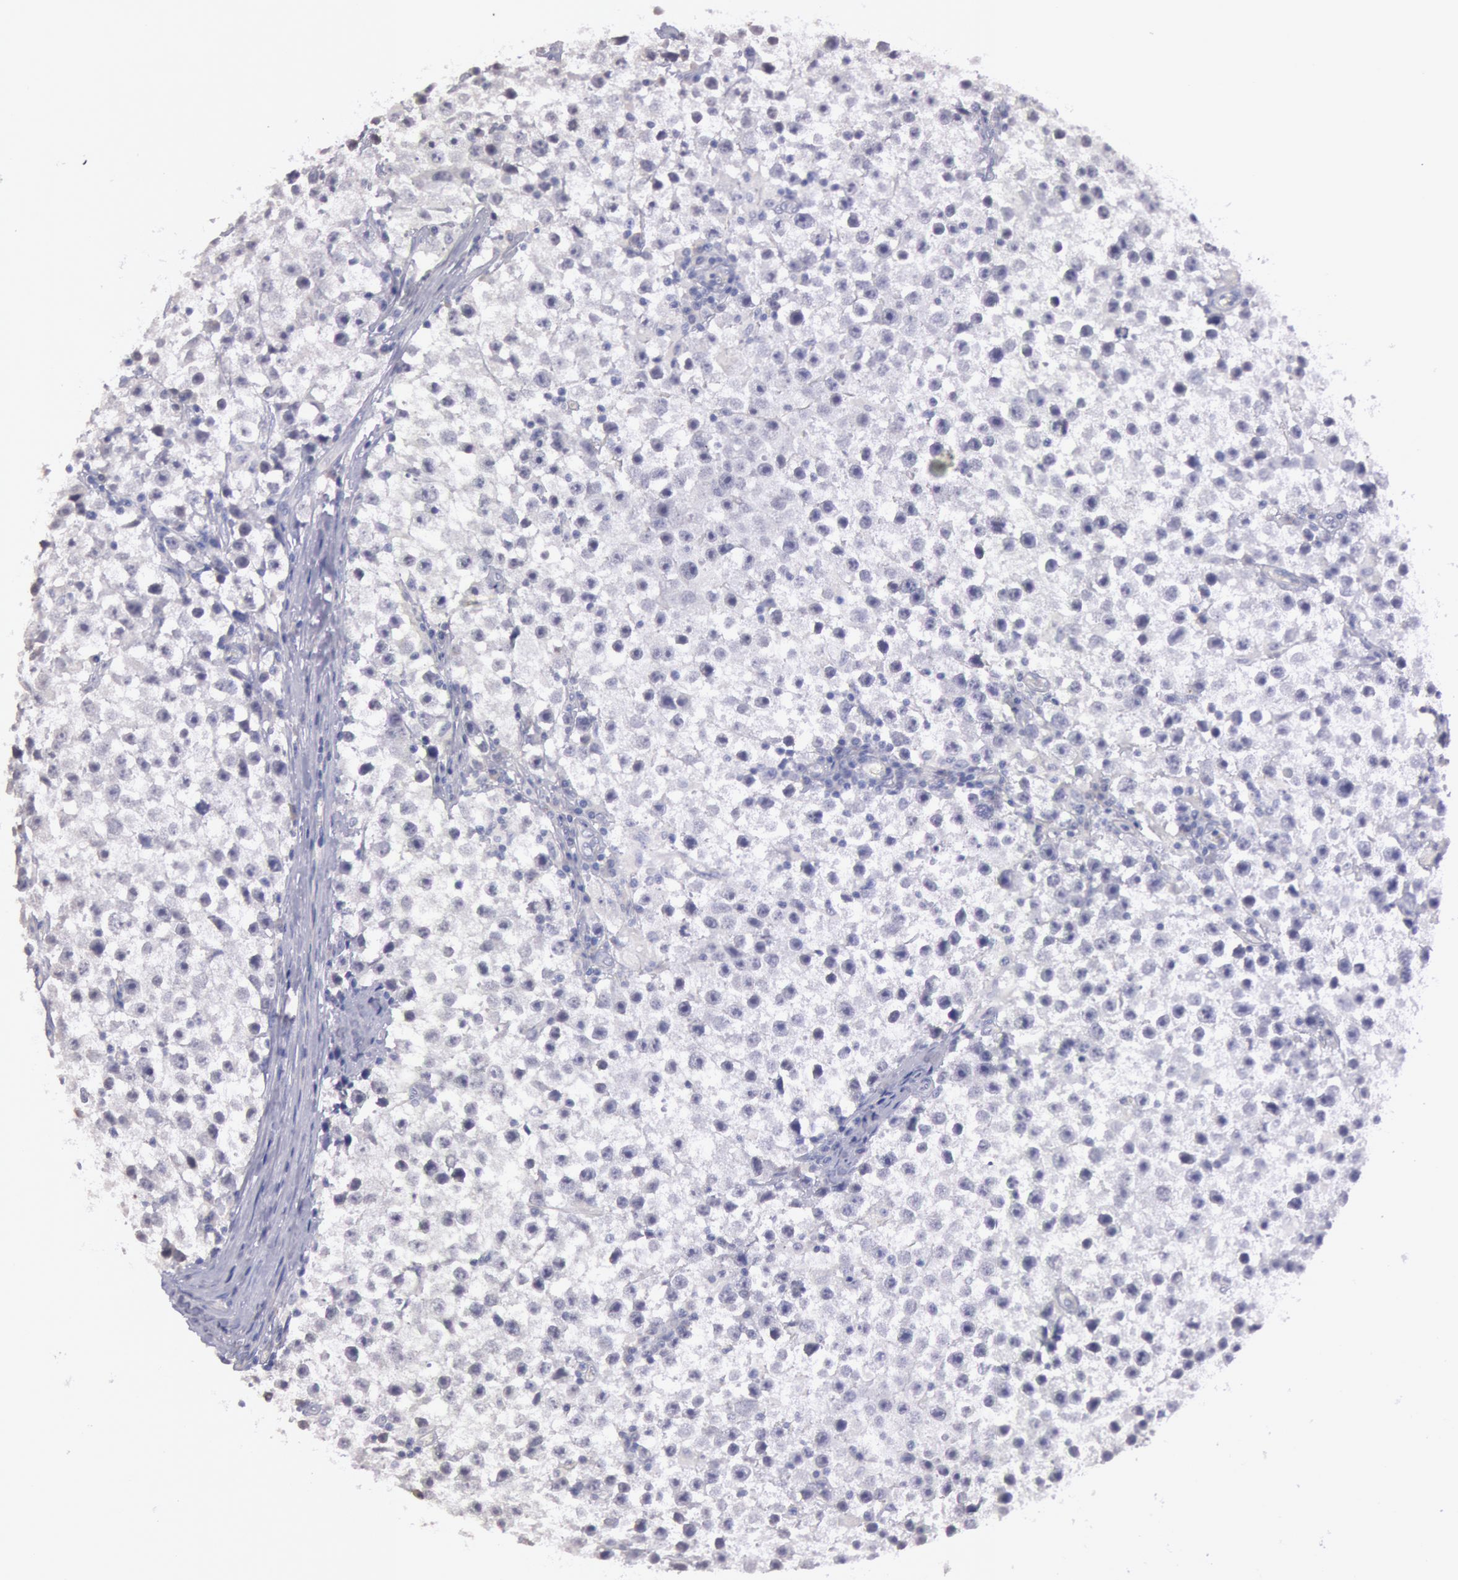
{"staining": {"intensity": "negative", "quantity": "none", "location": "none"}, "tissue": "testis cancer", "cell_type": "Tumor cells", "image_type": "cancer", "snomed": [{"axis": "morphology", "description": "Seminoma, NOS"}, {"axis": "topography", "description": "Testis"}], "caption": "Micrograph shows no protein staining in tumor cells of testis cancer (seminoma) tissue. (IHC, brightfield microscopy, high magnification).", "gene": "C1R", "patient": {"sex": "male", "age": 35}}